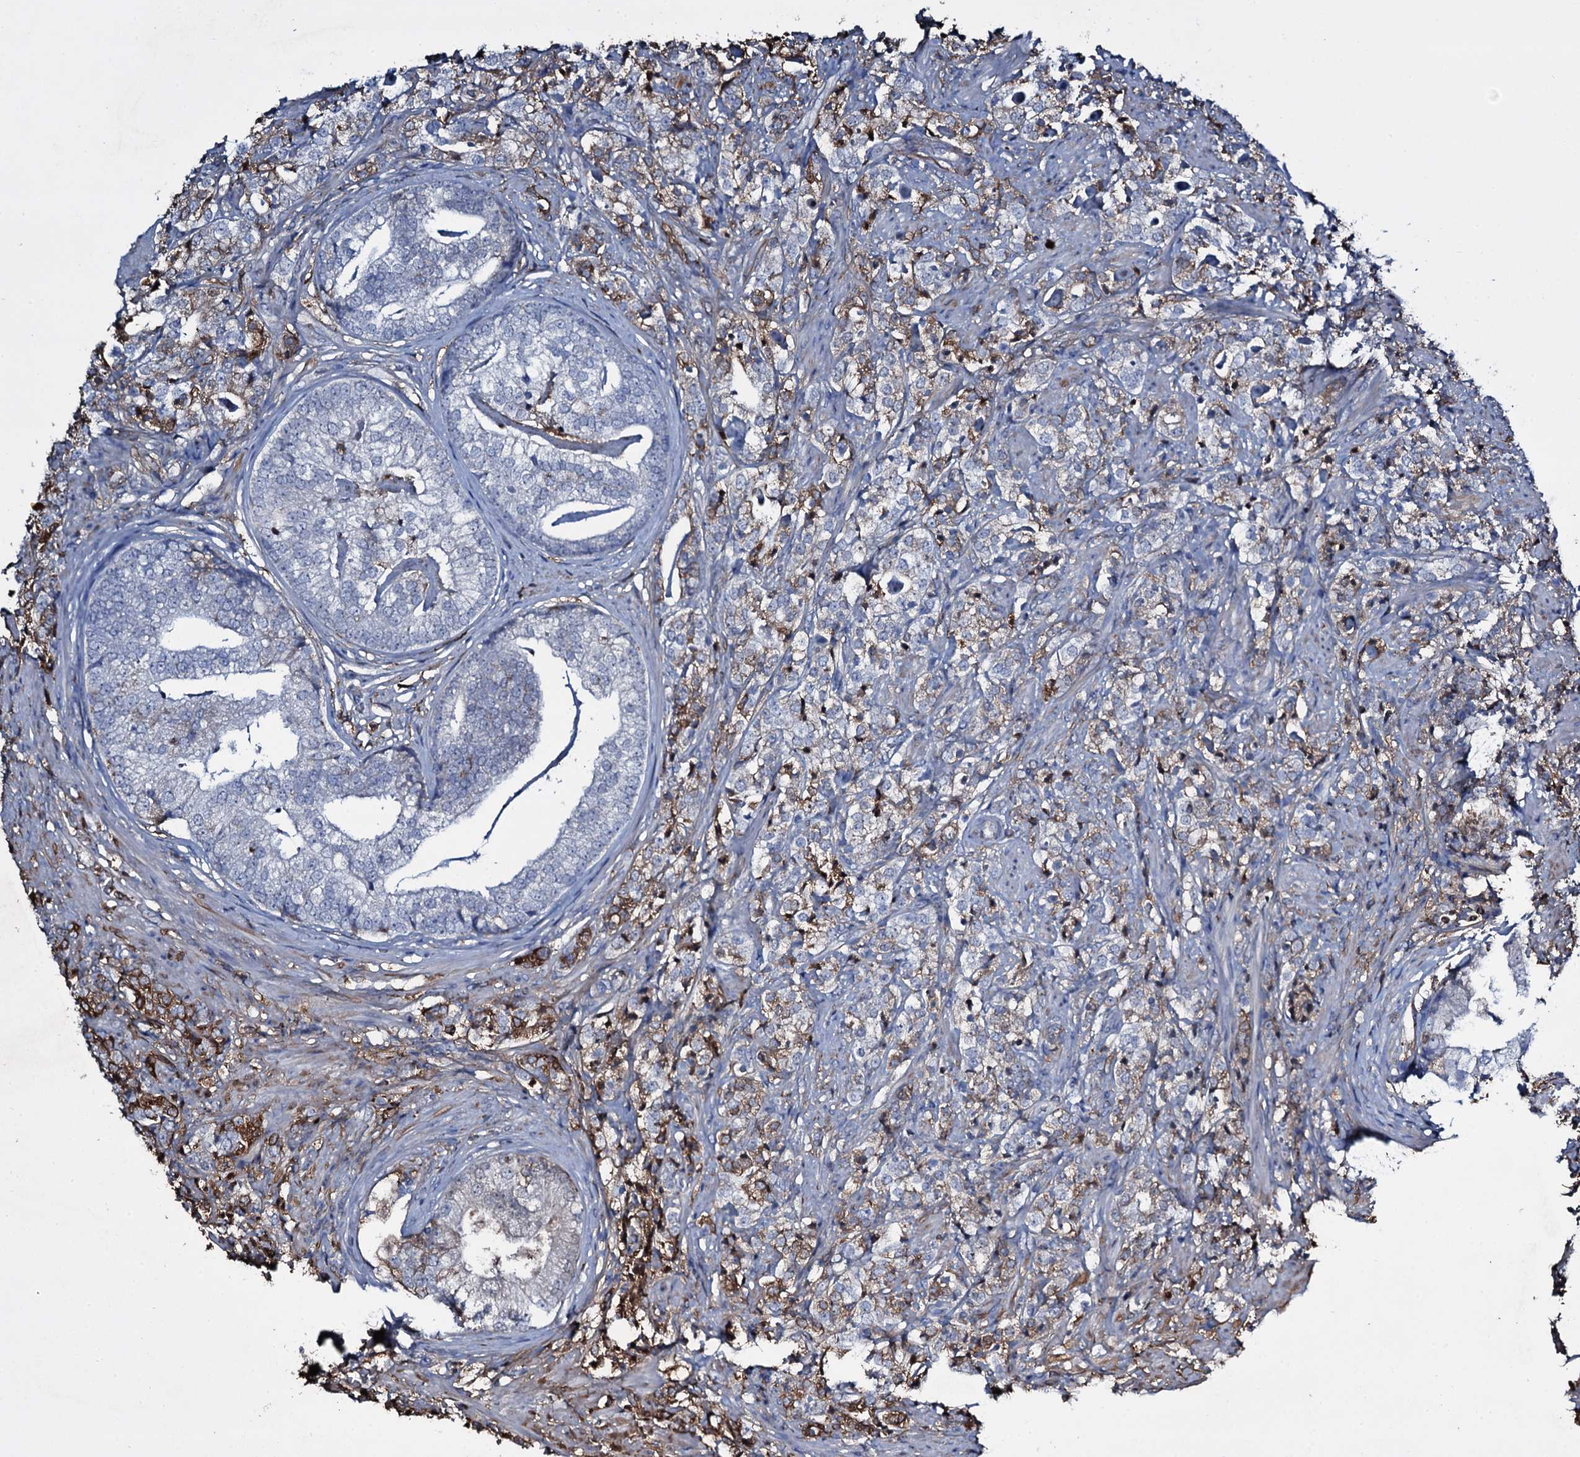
{"staining": {"intensity": "moderate", "quantity": "25%-75%", "location": "cytoplasmic/membranous"}, "tissue": "prostate cancer", "cell_type": "Tumor cells", "image_type": "cancer", "snomed": [{"axis": "morphology", "description": "Adenocarcinoma, High grade"}, {"axis": "topography", "description": "Prostate"}], "caption": "Approximately 25%-75% of tumor cells in prostate cancer (high-grade adenocarcinoma) display moderate cytoplasmic/membranous protein staining as visualized by brown immunohistochemical staining.", "gene": "EDN1", "patient": {"sex": "male", "age": 69}}